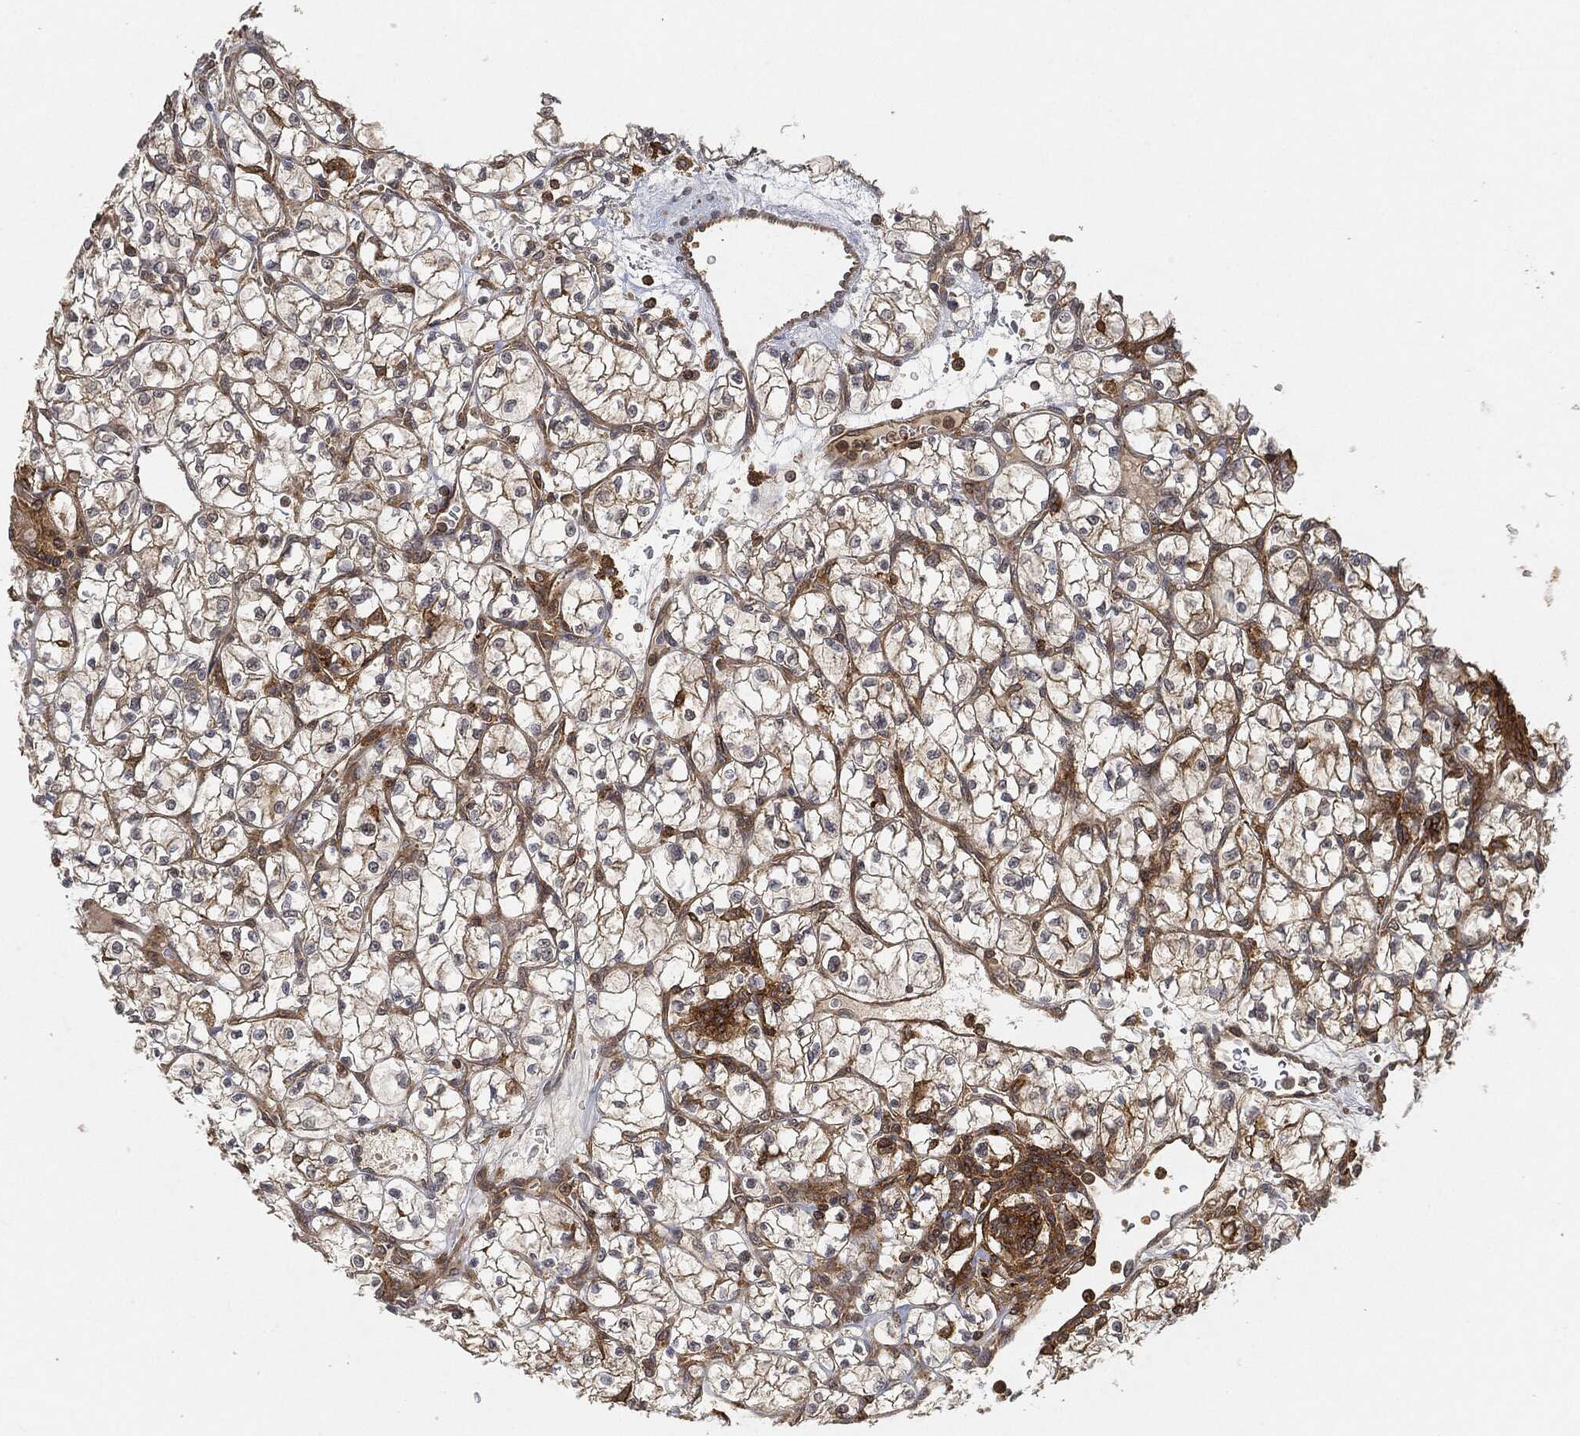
{"staining": {"intensity": "strong", "quantity": "<25%", "location": "cytoplasmic/membranous"}, "tissue": "renal cancer", "cell_type": "Tumor cells", "image_type": "cancer", "snomed": [{"axis": "morphology", "description": "Adenocarcinoma, NOS"}, {"axis": "topography", "description": "Kidney"}], "caption": "DAB immunohistochemical staining of renal cancer reveals strong cytoplasmic/membranous protein staining in approximately <25% of tumor cells. (DAB IHC with brightfield microscopy, high magnification).", "gene": "TPT1", "patient": {"sex": "female", "age": 64}}